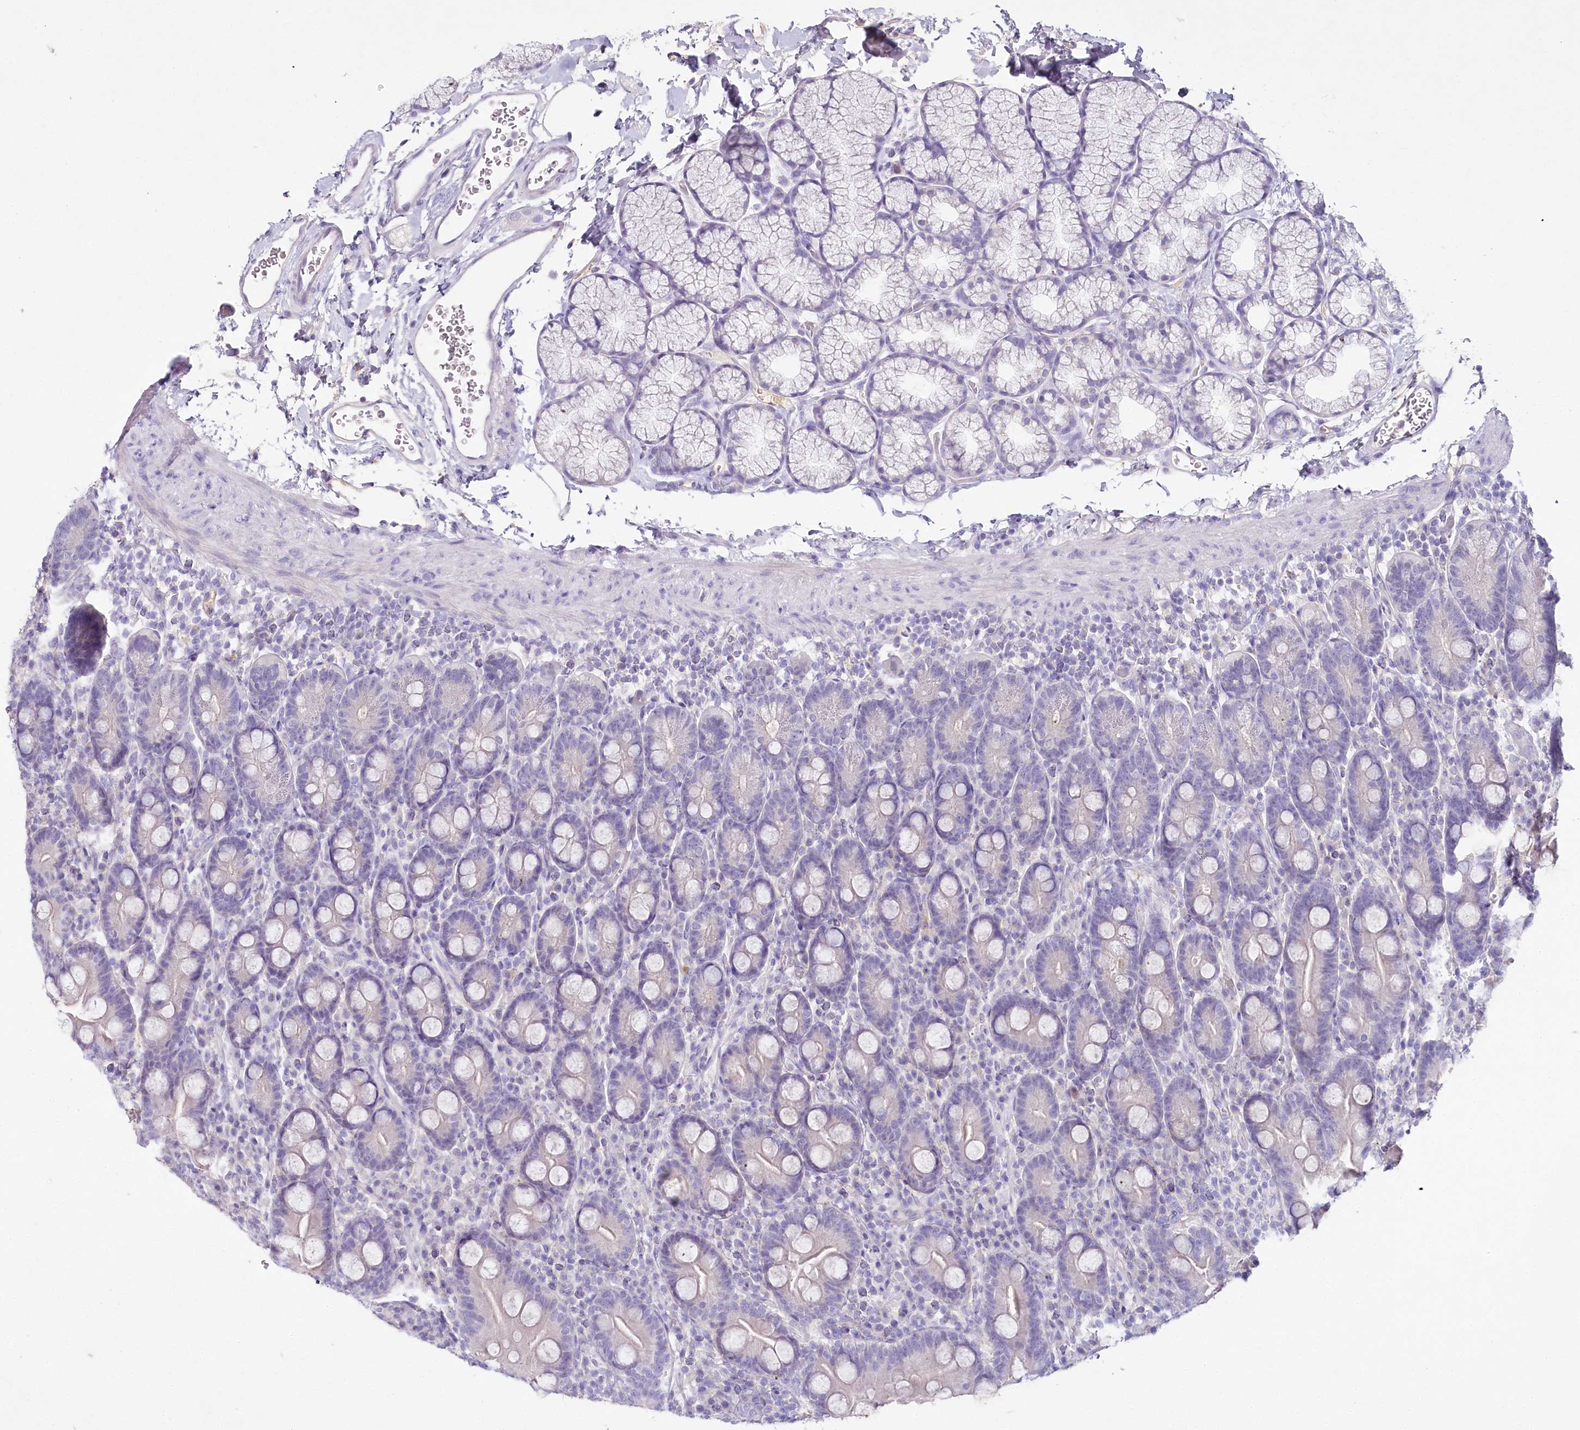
{"staining": {"intensity": "negative", "quantity": "none", "location": "none"}, "tissue": "duodenum", "cell_type": "Glandular cells", "image_type": "normal", "snomed": [{"axis": "morphology", "description": "Normal tissue, NOS"}, {"axis": "topography", "description": "Duodenum"}], "caption": "Protein analysis of benign duodenum displays no significant expression in glandular cells.", "gene": "HPD", "patient": {"sex": "male", "age": 35}}